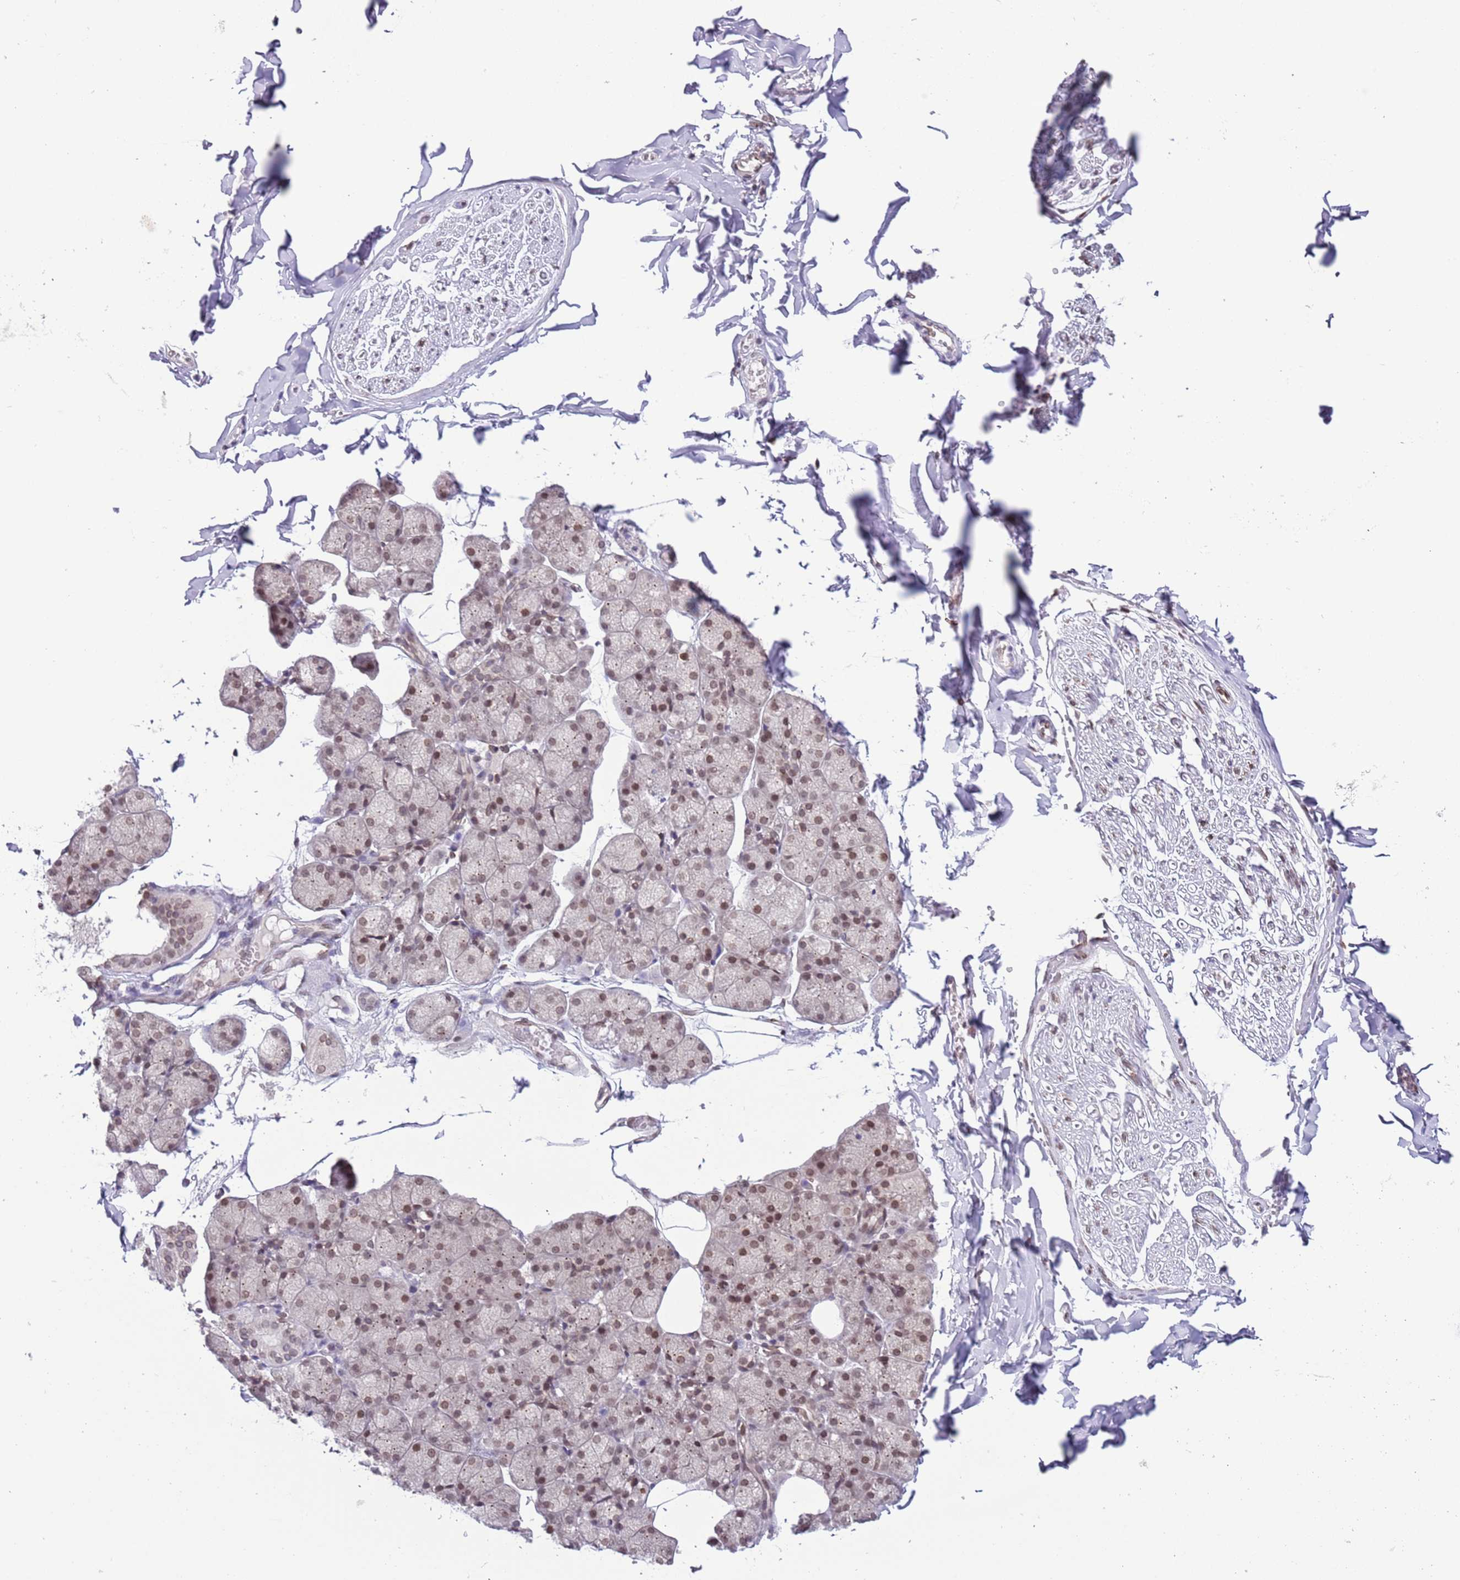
{"staining": {"intensity": "negative", "quantity": "none", "location": "none"}, "tissue": "adipose tissue", "cell_type": "Adipocytes", "image_type": "normal", "snomed": [{"axis": "morphology", "description": "Normal tissue, NOS"}, {"axis": "topography", "description": "Salivary gland"}, {"axis": "topography", "description": "Peripheral nerve tissue"}], "caption": "Protein analysis of unremarkable adipose tissue shows no significant staining in adipocytes.", "gene": "ZGLP1", "patient": {"sex": "male", "age": 38}}